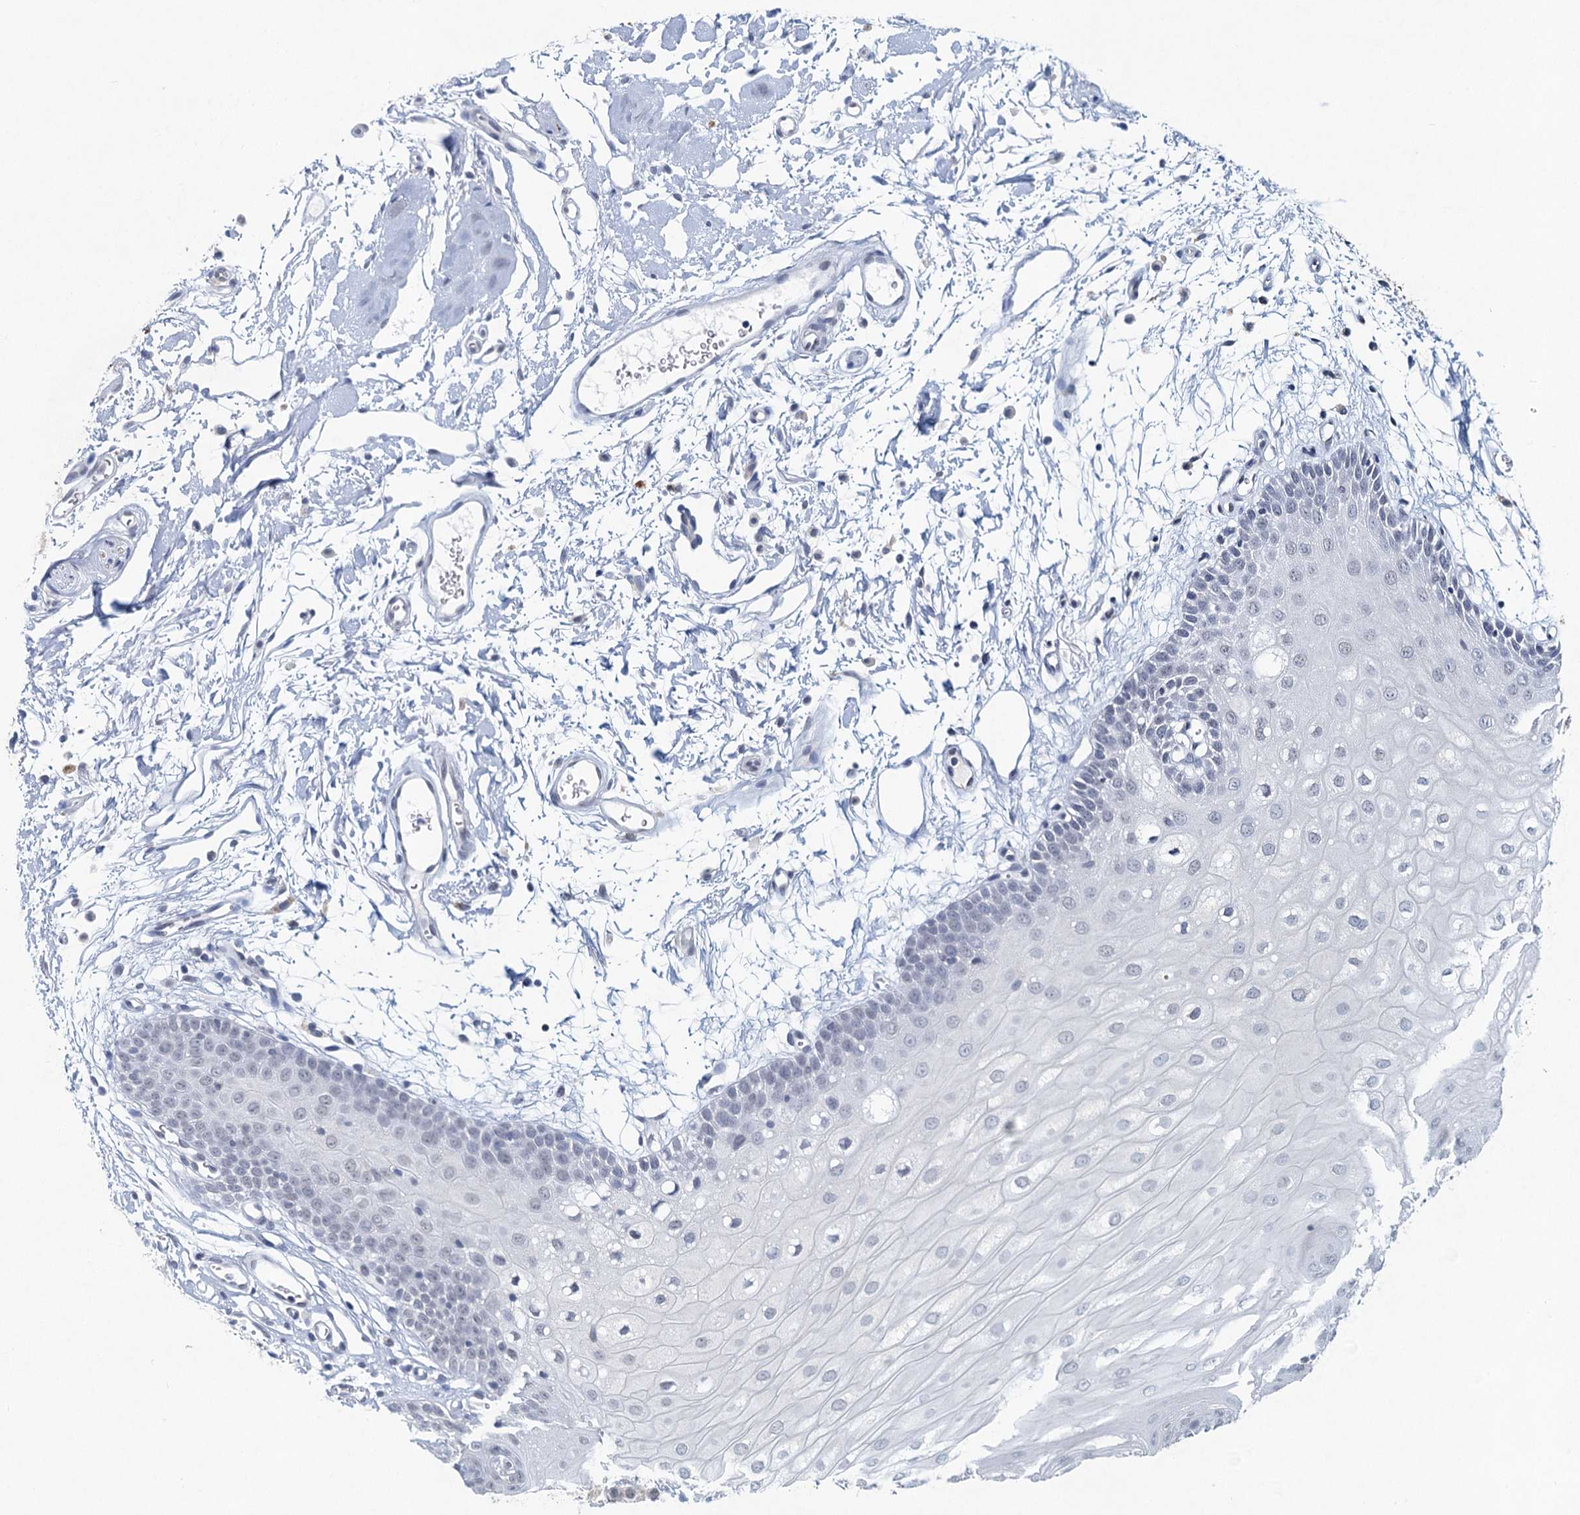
{"staining": {"intensity": "negative", "quantity": "none", "location": "none"}, "tissue": "oral mucosa", "cell_type": "Squamous epithelial cells", "image_type": "normal", "snomed": [{"axis": "morphology", "description": "Normal tissue, NOS"}, {"axis": "topography", "description": "Oral tissue"}, {"axis": "topography", "description": "Tounge, NOS"}], "caption": "Photomicrograph shows no protein positivity in squamous epithelial cells of benign oral mucosa. (Stains: DAB (3,3'-diaminobenzidine) immunohistochemistry with hematoxylin counter stain, Microscopy: brightfield microscopy at high magnification).", "gene": "ENSG00000230707", "patient": {"sex": "female", "age": 73}}